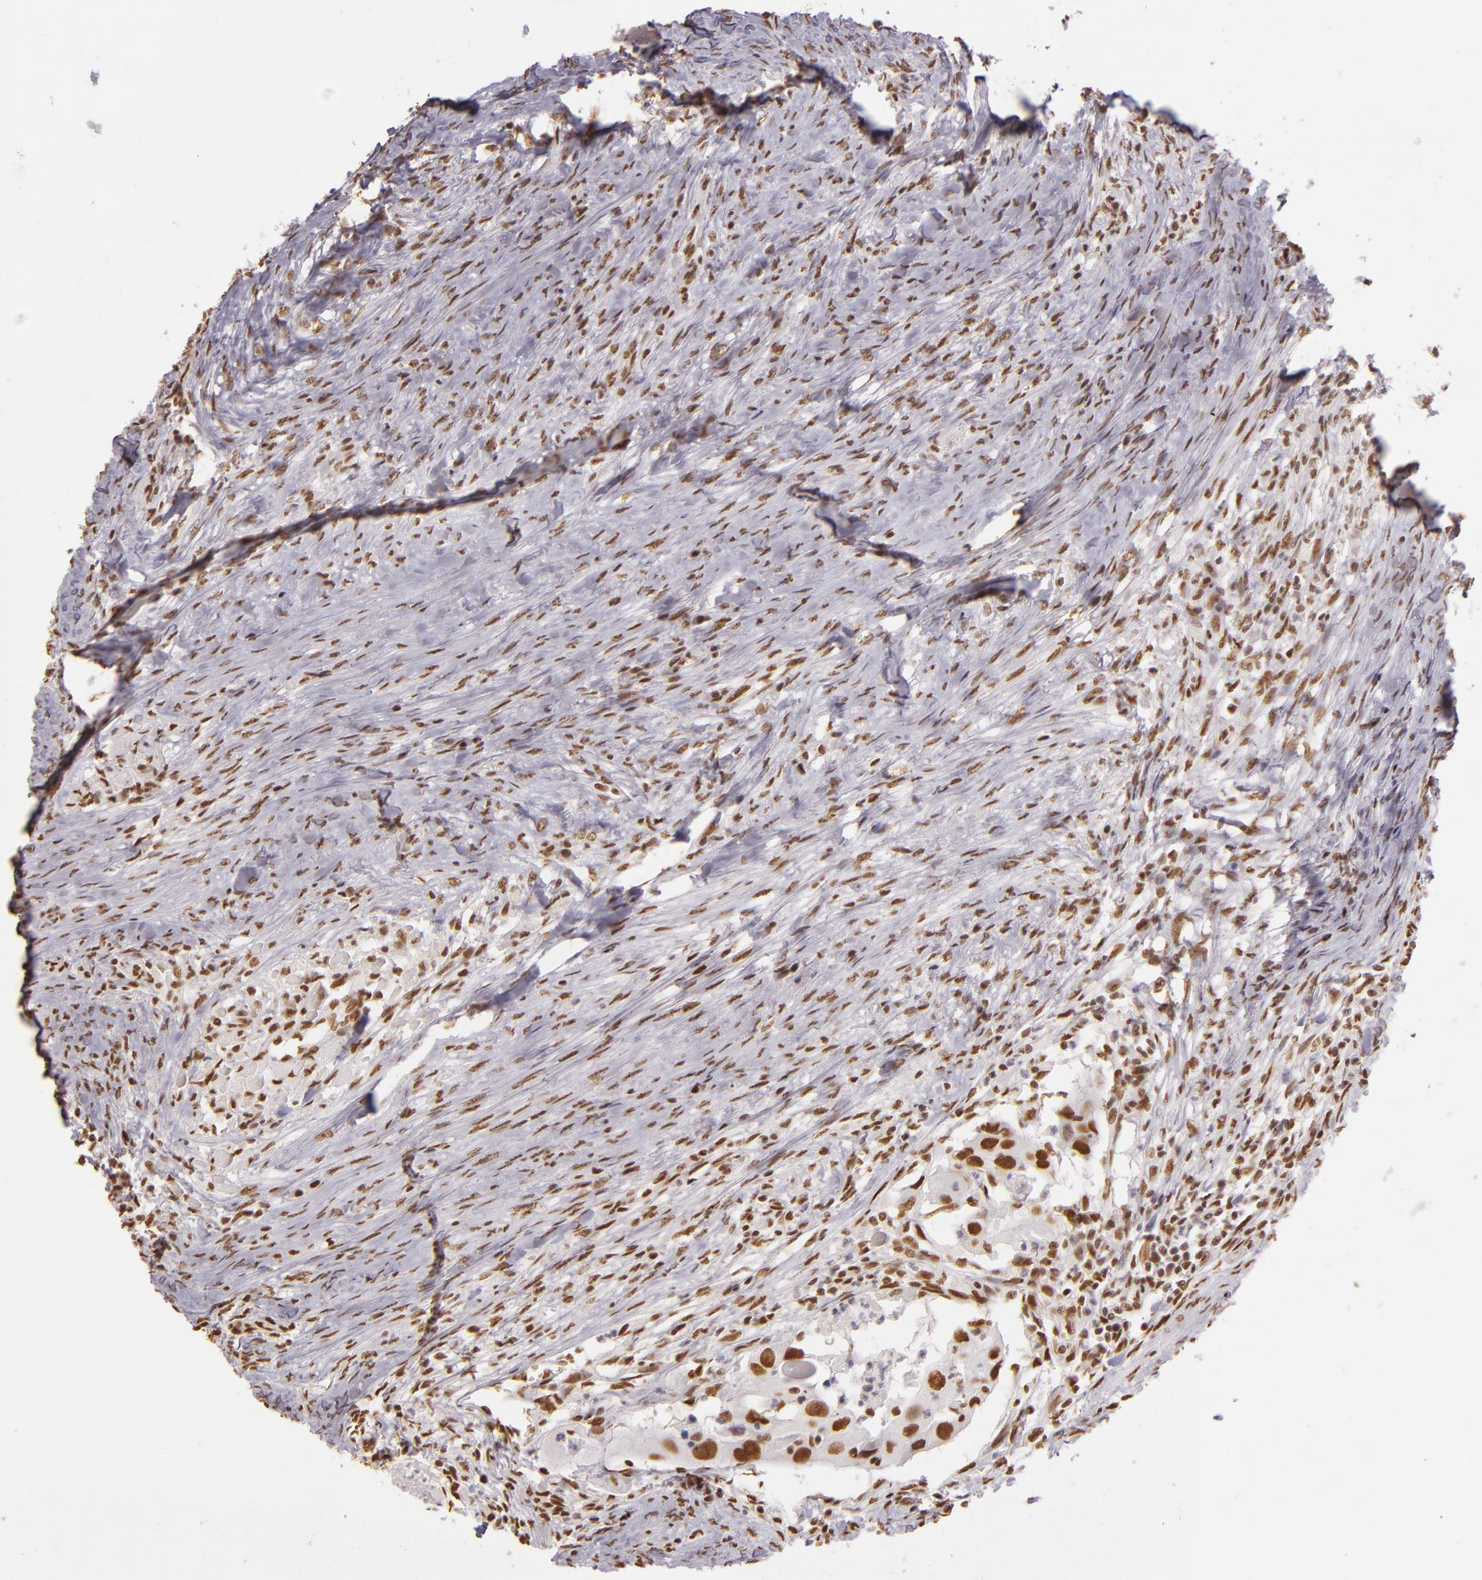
{"staining": {"intensity": "moderate", "quantity": ">75%", "location": "nuclear"}, "tissue": "head and neck cancer", "cell_type": "Tumor cells", "image_type": "cancer", "snomed": [{"axis": "morphology", "description": "Squamous cell carcinoma, NOS"}, {"axis": "topography", "description": "Head-Neck"}], "caption": "Protein expression analysis of human head and neck cancer reveals moderate nuclear expression in about >75% of tumor cells.", "gene": "PAPOLA", "patient": {"sex": "male", "age": 64}}